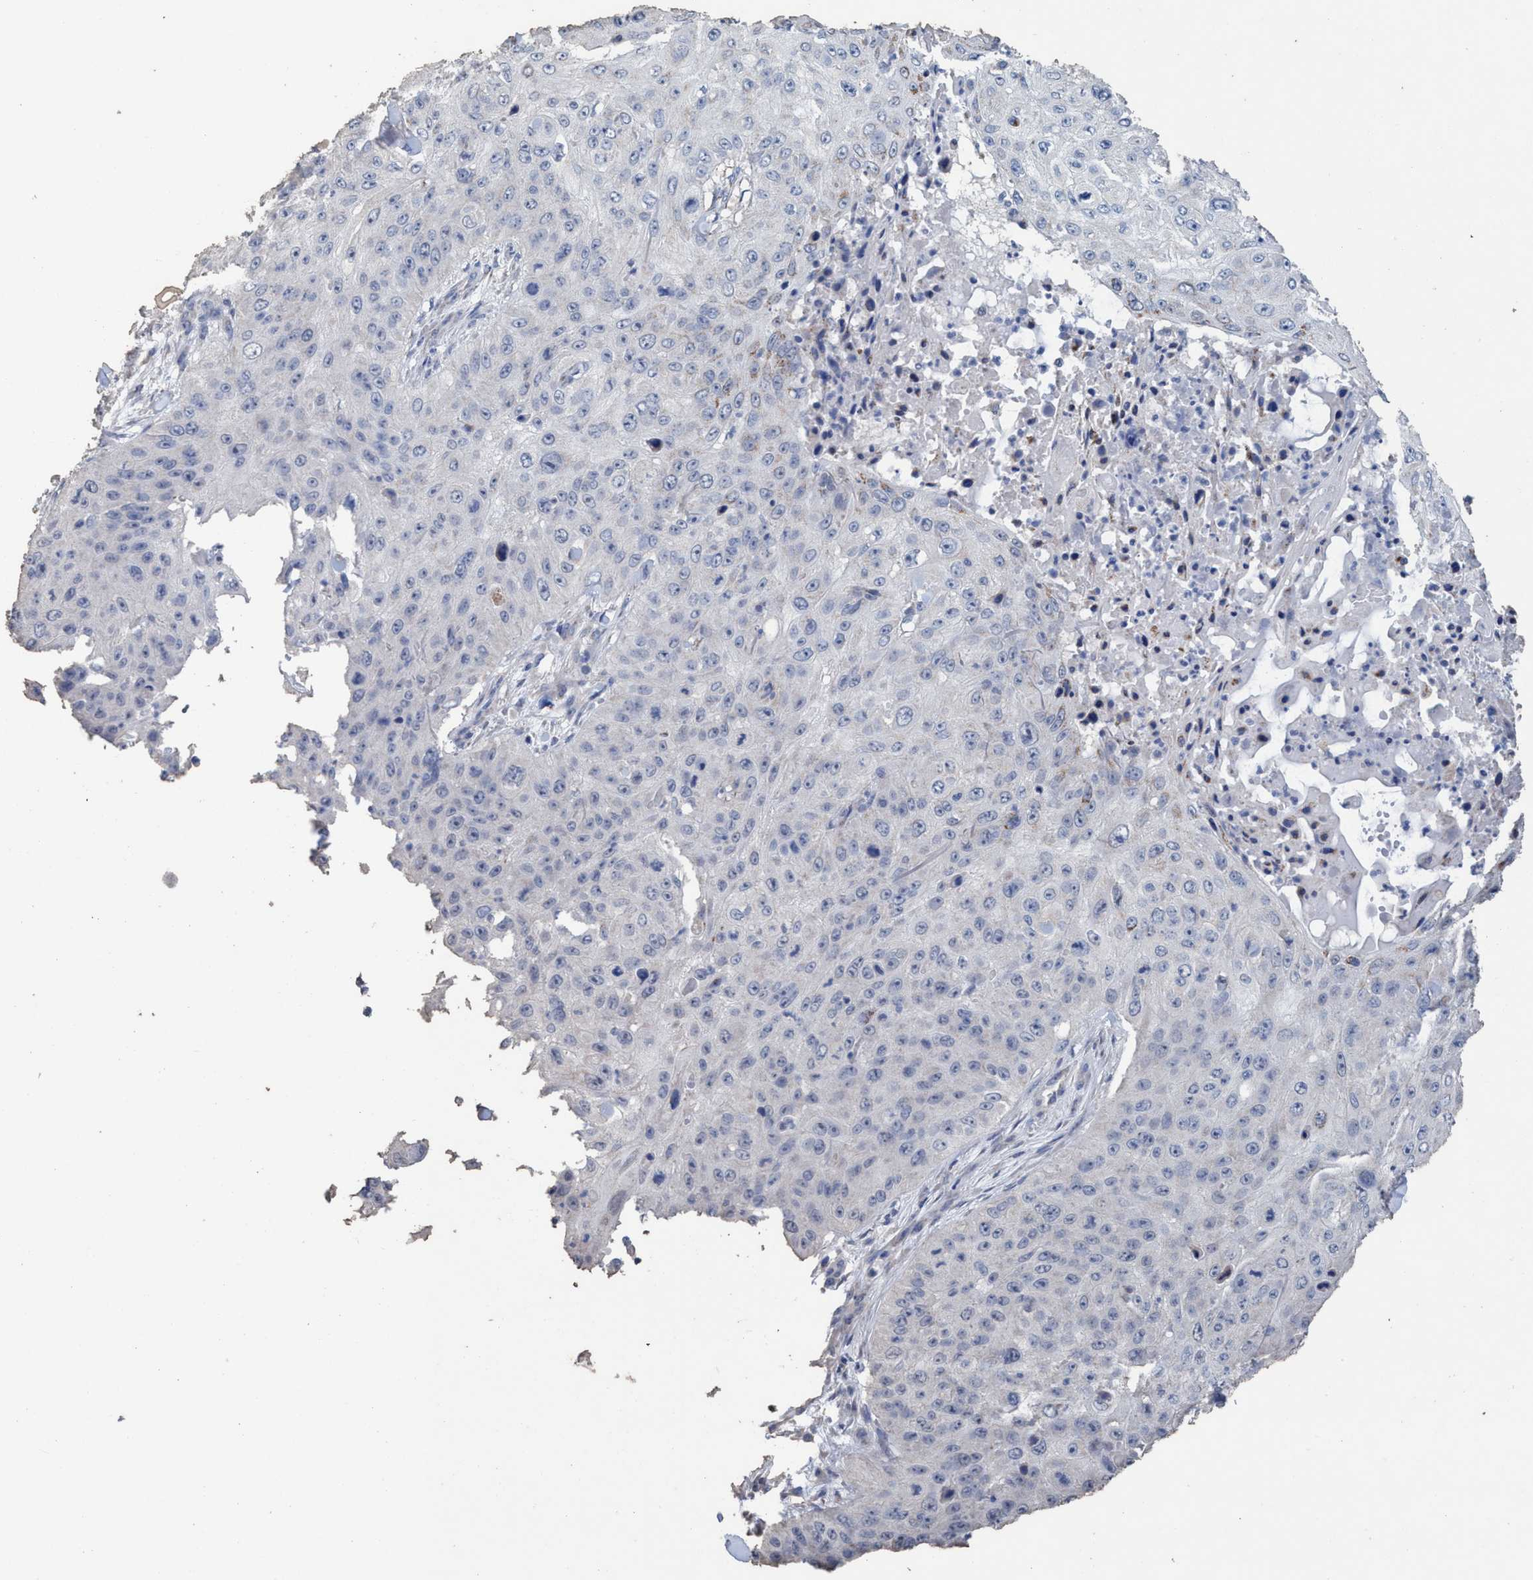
{"staining": {"intensity": "negative", "quantity": "none", "location": "none"}, "tissue": "skin cancer", "cell_type": "Tumor cells", "image_type": "cancer", "snomed": [{"axis": "morphology", "description": "Squamous cell carcinoma, NOS"}, {"axis": "topography", "description": "Skin"}], "caption": "Immunohistochemistry (IHC) image of squamous cell carcinoma (skin) stained for a protein (brown), which displays no positivity in tumor cells.", "gene": "RSAD1", "patient": {"sex": "female", "age": 80}}